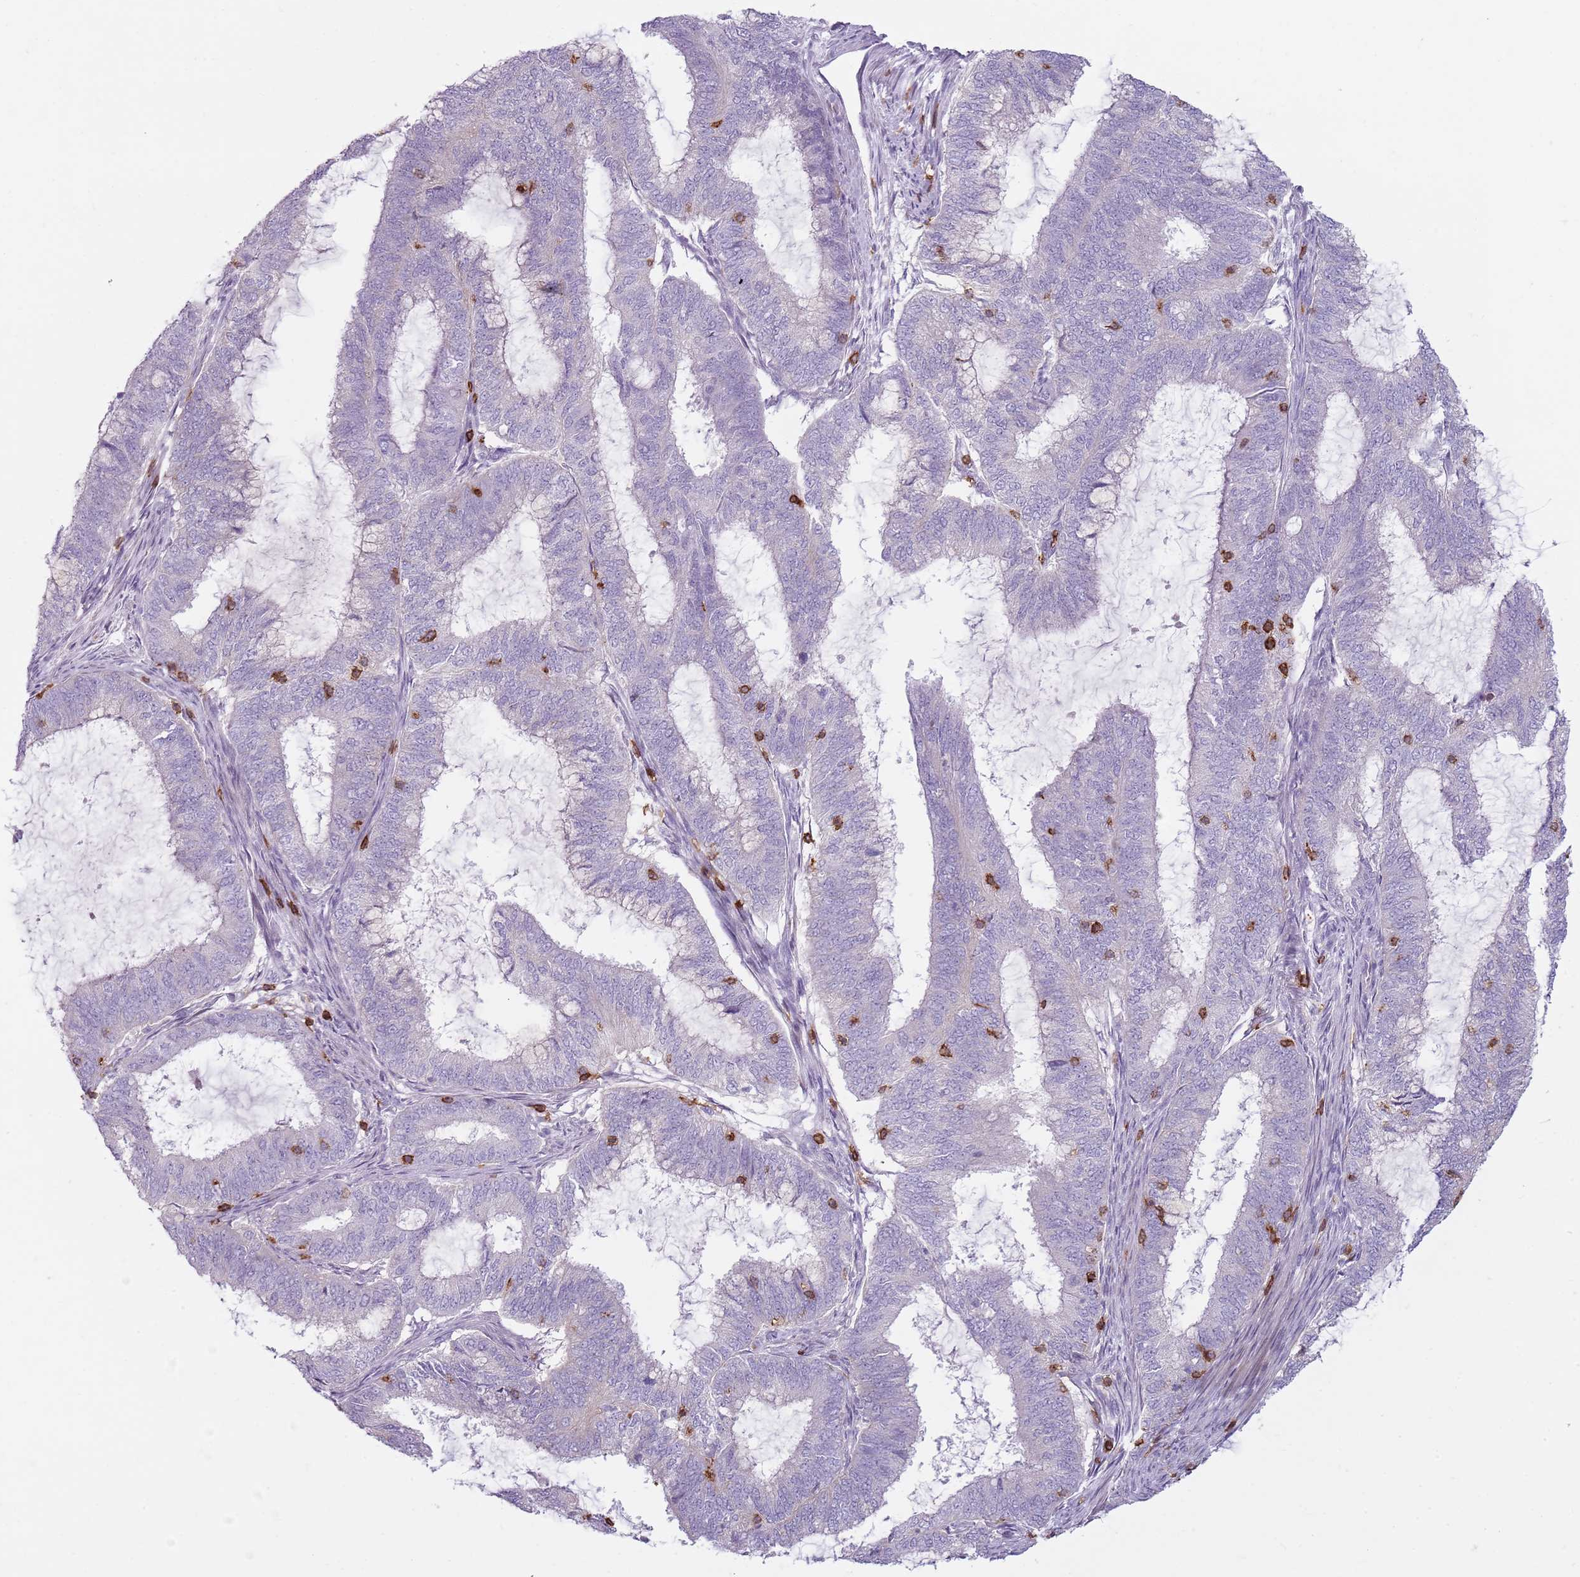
{"staining": {"intensity": "negative", "quantity": "none", "location": "none"}, "tissue": "endometrial cancer", "cell_type": "Tumor cells", "image_type": "cancer", "snomed": [{"axis": "morphology", "description": "Adenocarcinoma, NOS"}, {"axis": "topography", "description": "Endometrium"}], "caption": "The image demonstrates no significant positivity in tumor cells of endometrial adenocarcinoma.", "gene": "ZNF583", "patient": {"sex": "female", "age": 51}}